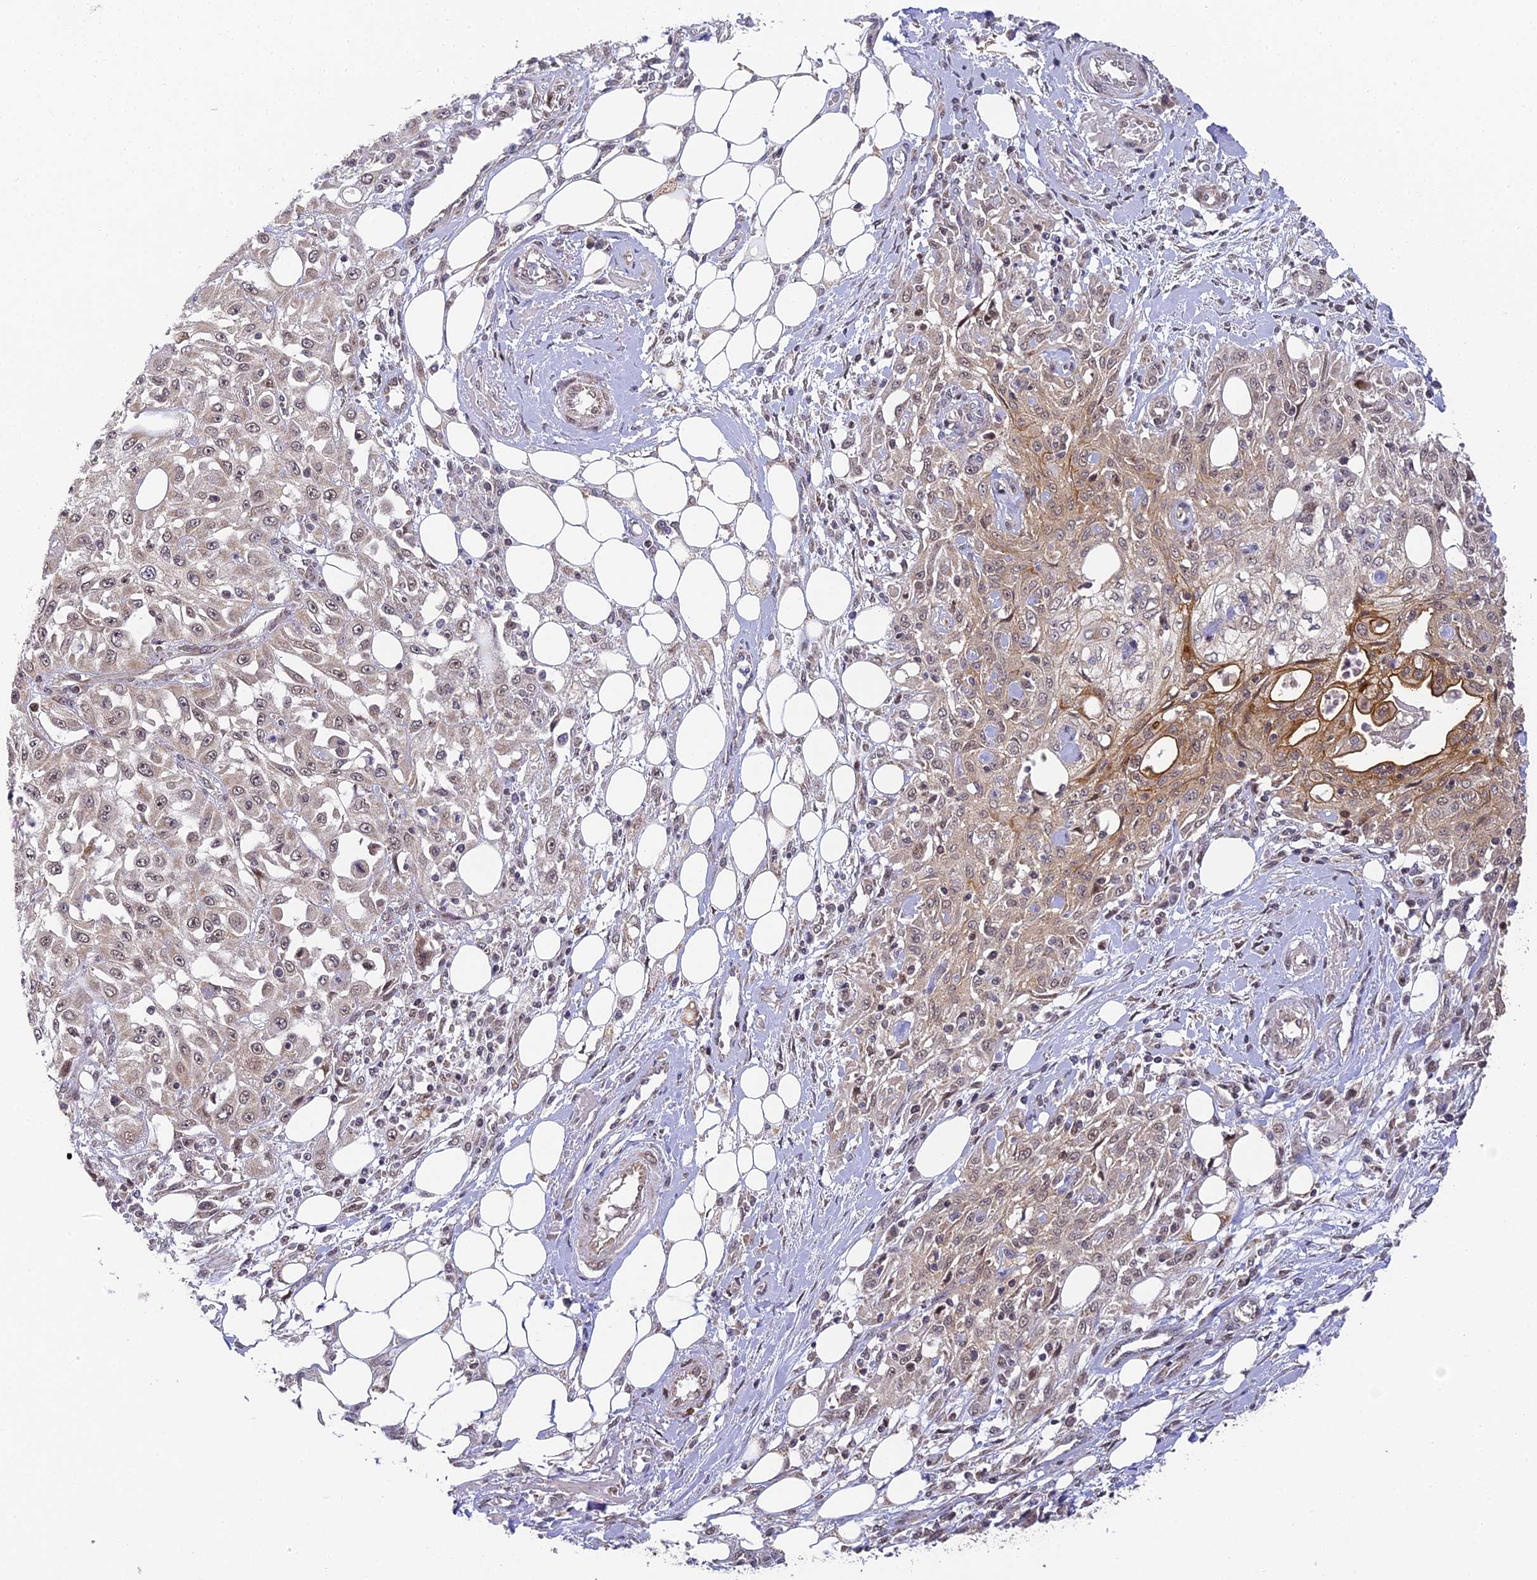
{"staining": {"intensity": "moderate", "quantity": "25%-75%", "location": "cytoplasmic/membranous,nuclear"}, "tissue": "skin cancer", "cell_type": "Tumor cells", "image_type": "cancer", "snomed": [{"axis": "morphology", "description": "Squamous cell carcinoma, NOS"}, {"axis": "morphology", "description": "Squamous cell carcinoma, metastatic, NOS"}, {"axis": "topography", "description": "Skin"}, {"axis": "topography", "description": "Lymph node"}], "caption": "Immunohistochemistry of human skin cancer (squamous cell carcinoma) shows medium levels of moderate cytoplasmic/membranous and nuclear expression in approximately 25%-75% of tumor cells.", "gene": "DNAAF10", "patient": {"sex": "male", "age": 75}}